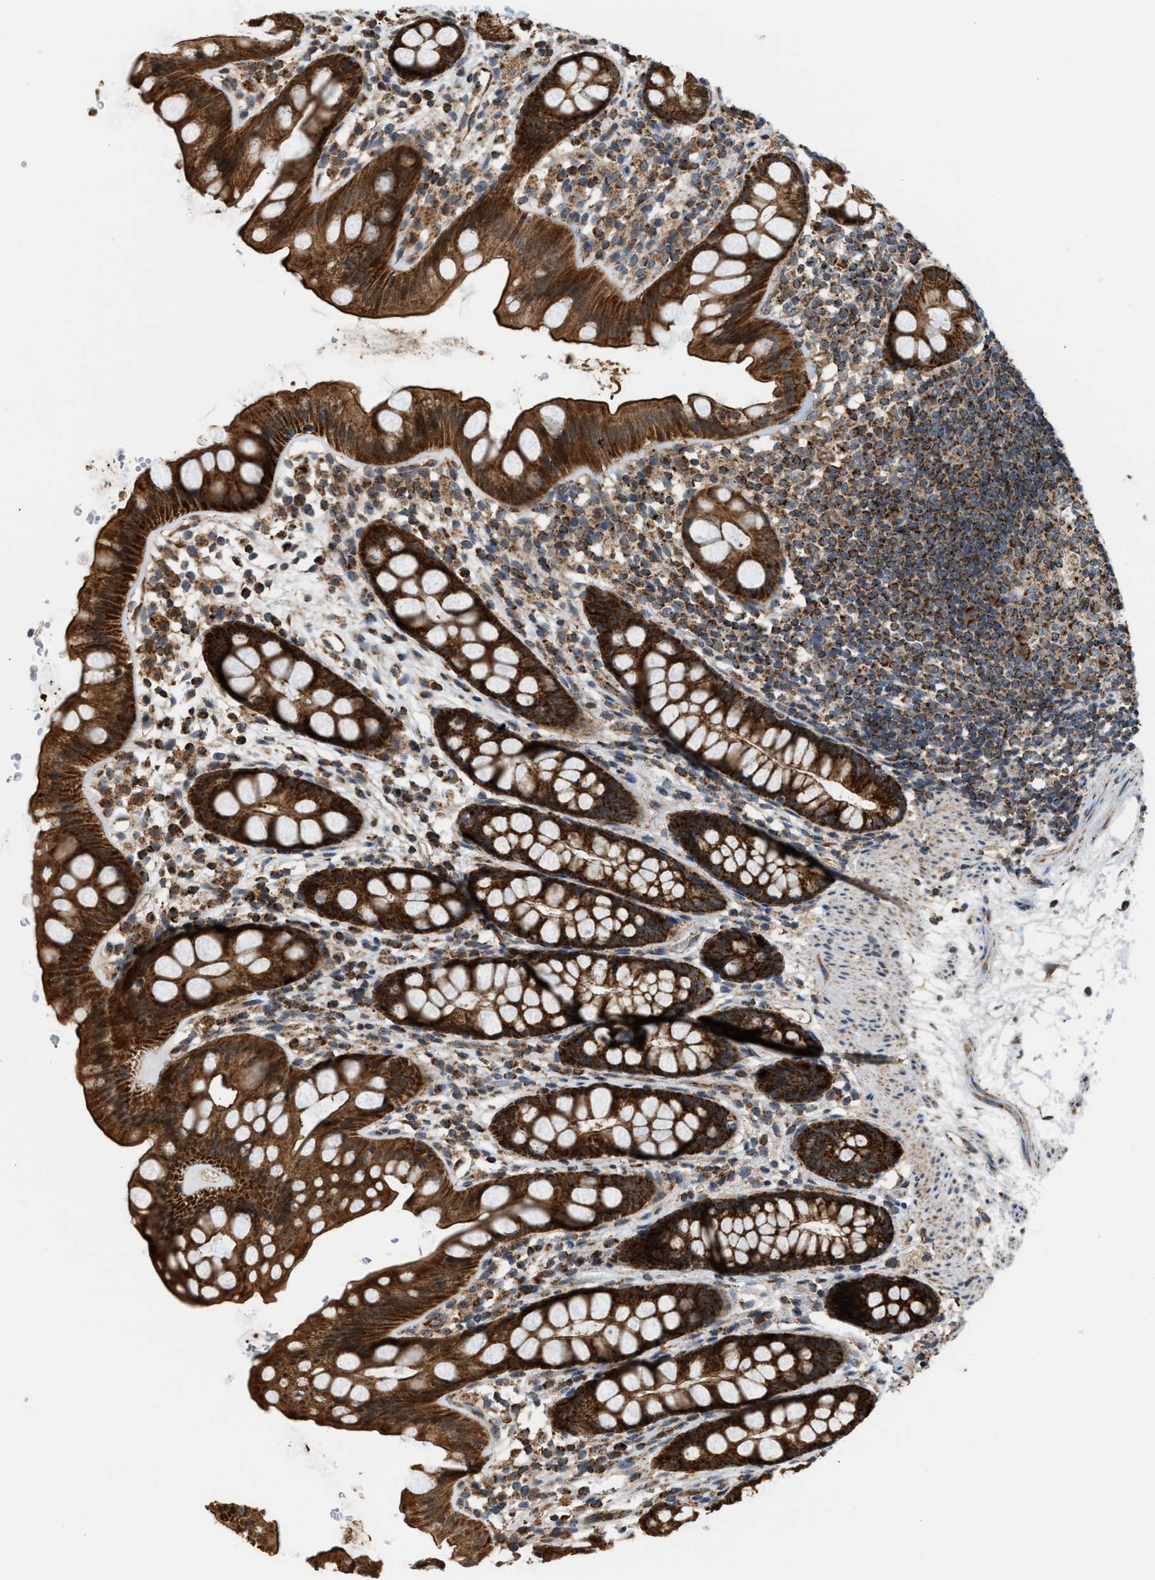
{"staining": {"intensity": "strong", "quantity": ">75%", "location": "cytoplasmic/membranous"}, "tissue": "rectum", "cell_type": "Glandular cells", "image_type": "normal", "snomed": [{"axis": "morphology", "description": "Normal tissue, NOS"}, {"axis": "topography", "description": "Rectum"}], "caption": "Glandular cells reveal strong cytoplasmic/membranous staining in approximately >75% of cells in normal rectum. The staining was performed using DAB (3,3'-diaminobenzidine) to visualize the protein expression in brown, while the nuclei were stained in blue with hematoxylin (Magnification: 20x).", "gene": "SGSM2", "patient": {"sex": "female", "age": 65}}